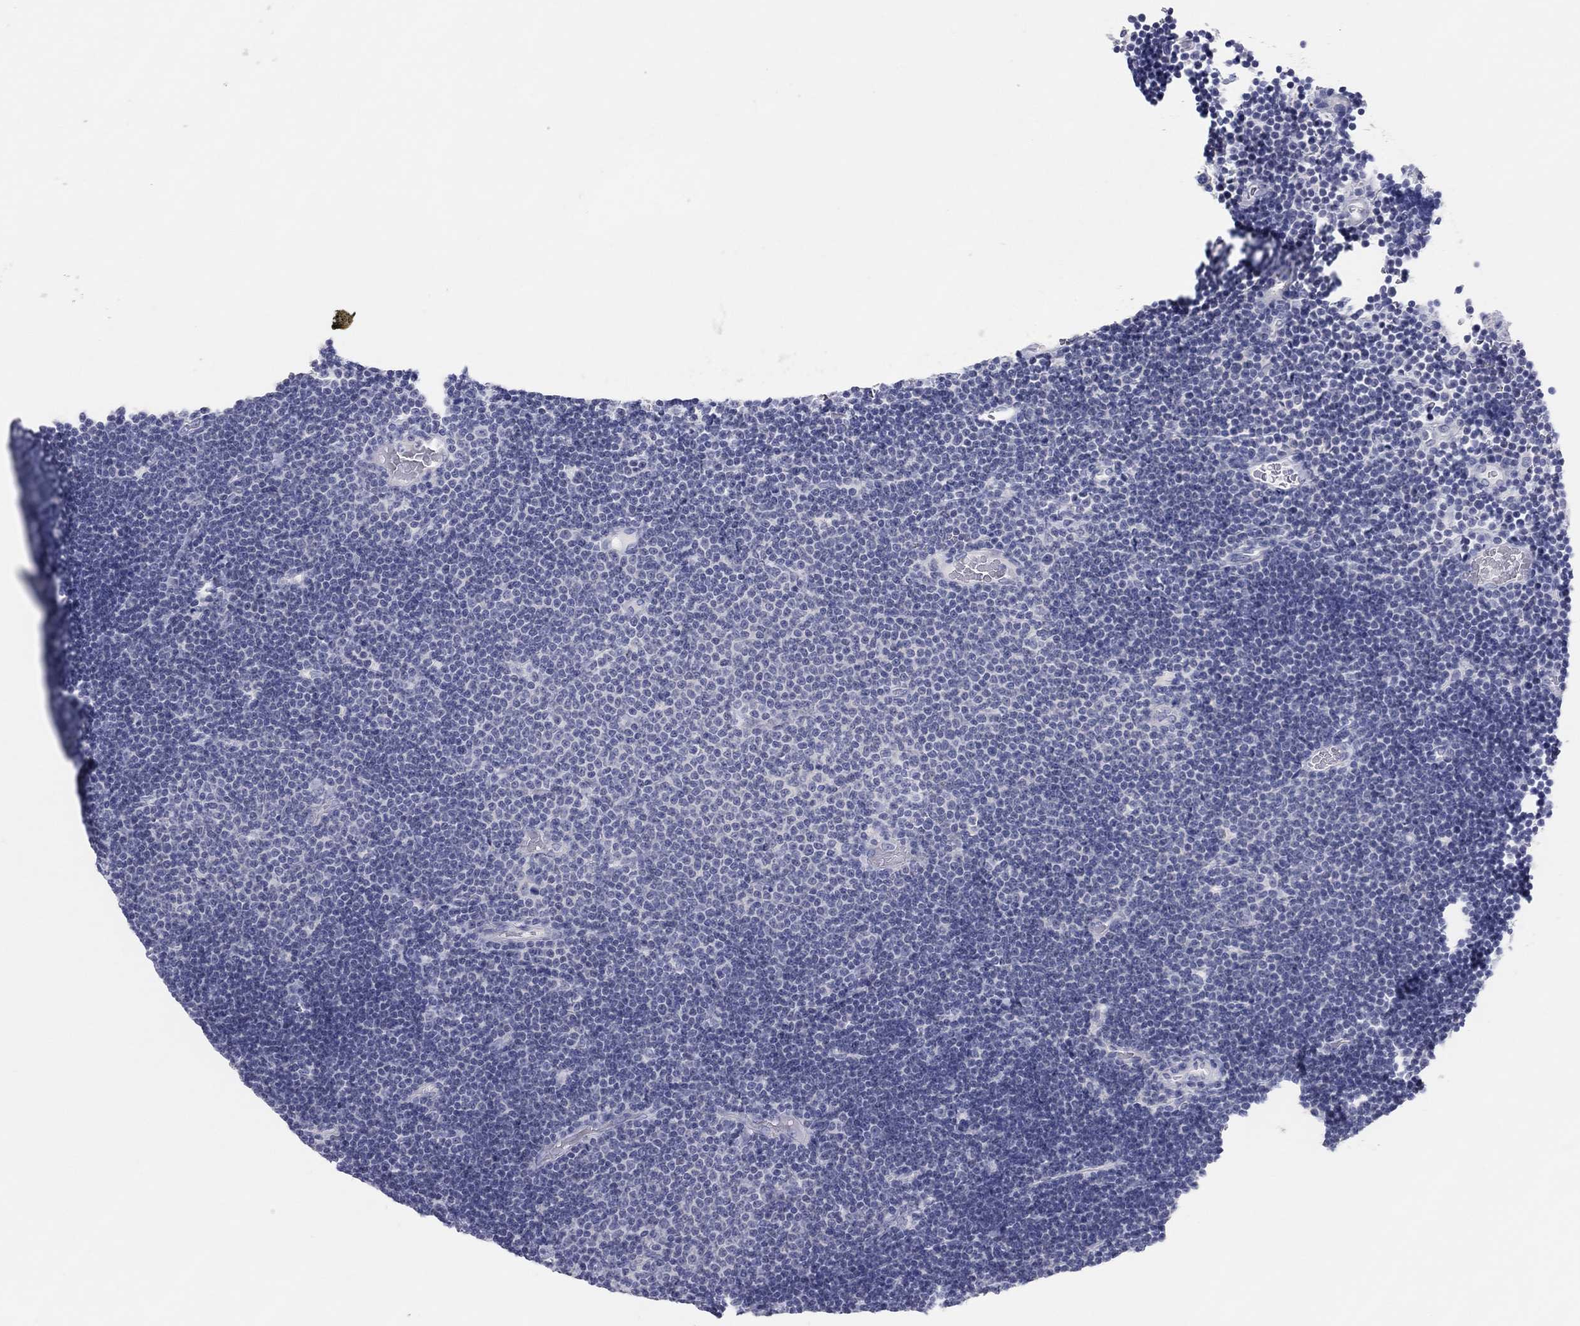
{"staining": {"intensity": "negative", "quantity": "none", "location": "none"}, "tissue": "lymphoma", "cell_type": "Tumor cells", "image_type": "cancer", "snomed": [{"axis": "morphology", "description": "Malignant lymphoma, non-Hodgkin's type, Low grade"}, {"axis": "topography", "description": "Brain"}], "caption": "IHC of lymphoma displays no positivity in tumor cells. Nuclei are stained in blue.", "gene": "CPNE6", "patient": {"sex": "female", "age": 66}}